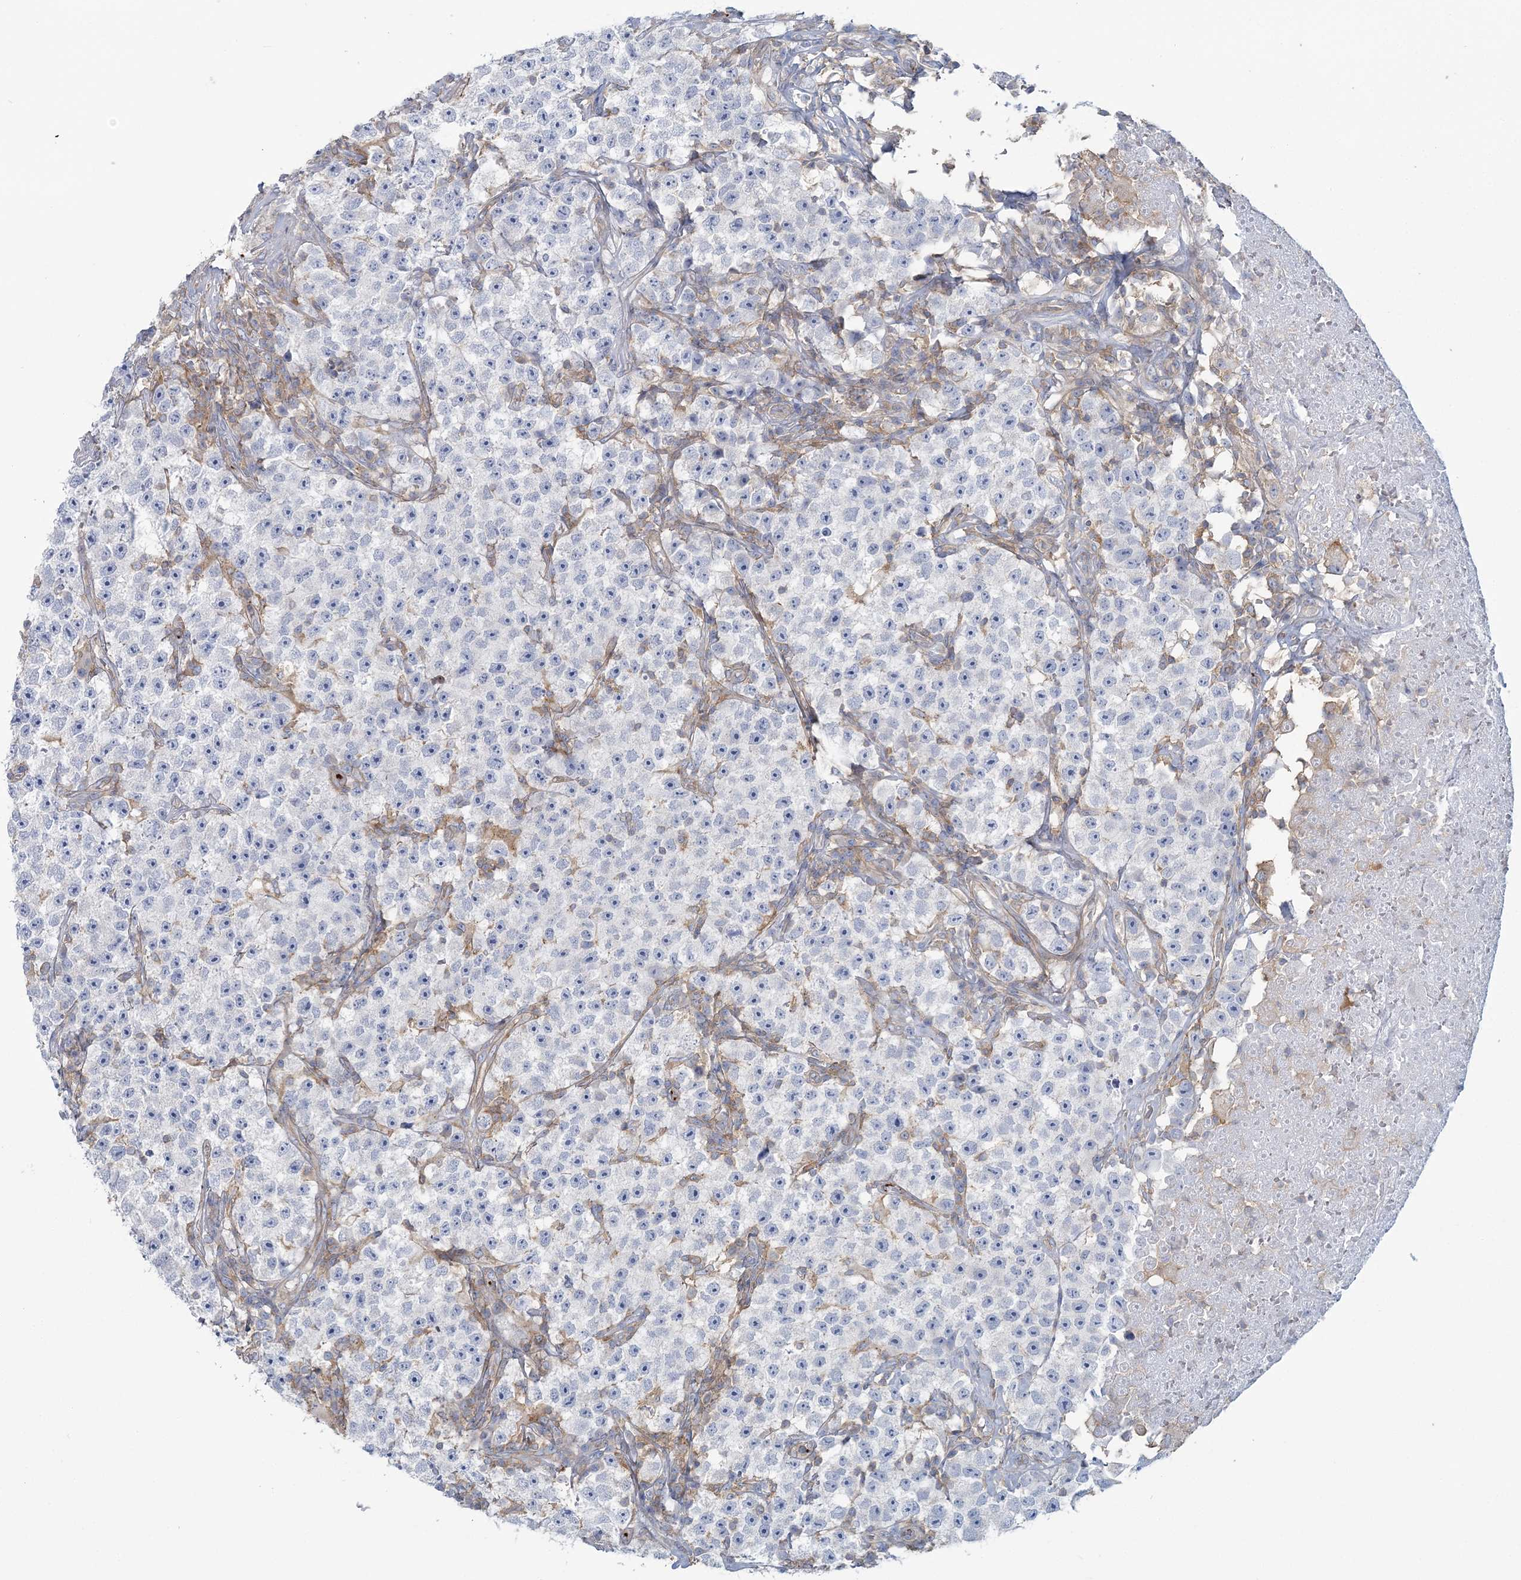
{"staining": {"intensity": "negative", "quantity": "none", "location": "none"}, "tissue": "testis cancer", "cell_type": "Tumor cells", "image_type": "cancer", "snomed": [{"axis": "morphology", "description": "Seminoma, NOS"}, {"axis": "topography", "description": "Testis"}], "caption": "This is an immunohistochemistry photomicrograph of human testis cancer (seminoma). There is no expression in tumor cells.", "gene": "CUEDC2", "patient": {"sex": "male", "age": 22}}